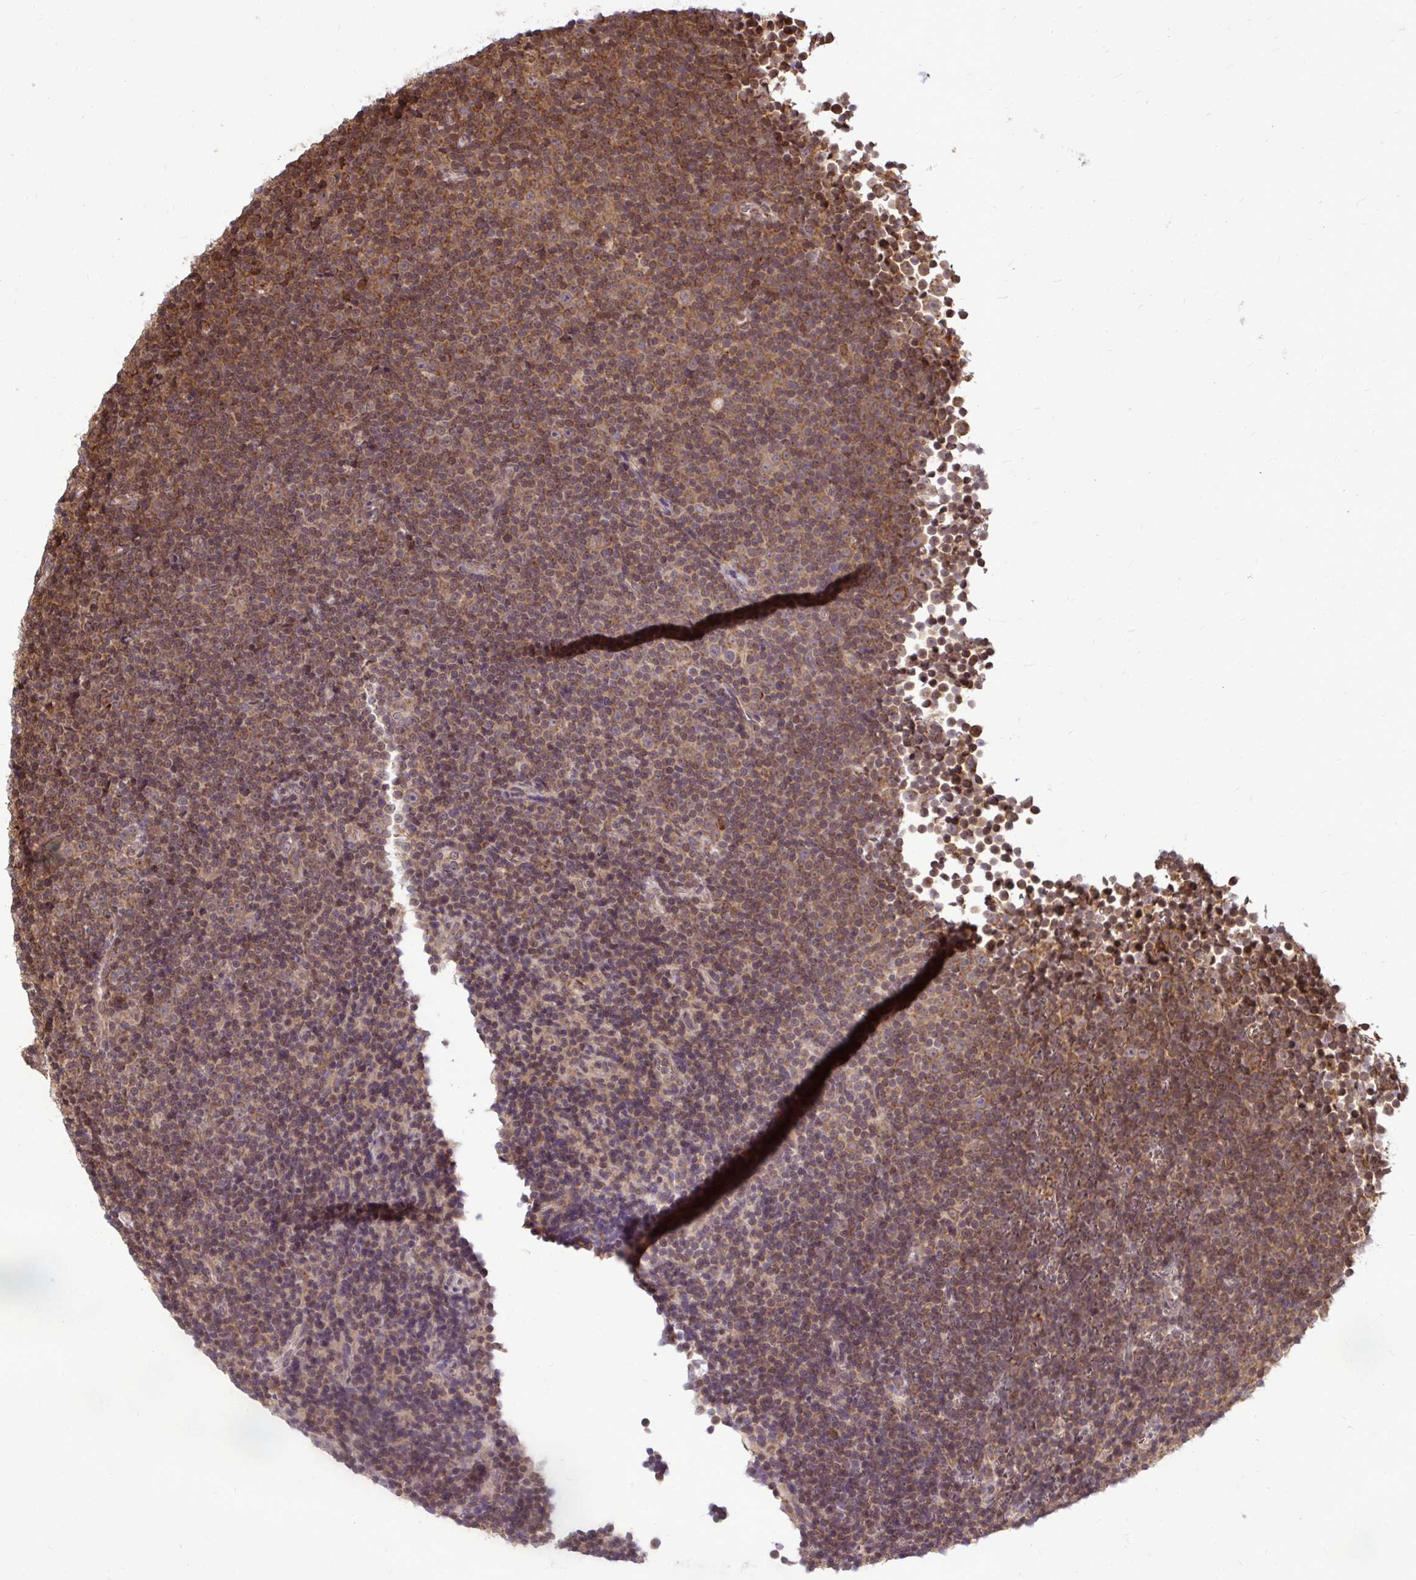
{"staining": {"intensity": "moderate", "quantity": ">75%", "location": "cytoplasmic/membranous"}, "tissue": "lymphoma", "cell_type": "Tumor cells", "image_type": "cancer", "snomed": [{"axis": "morphology", "description": "Malignant lymphoma, non-Hodgkin's type, Low grade"}, {"axis": "topography", "description": "Lymph node"}], "caption": "An immunohistochemistry (IHC) photomicrograph of tumor tissue is shown. Protein staining in brown highlights moderate cytoplasmic/membranous positivity in low-grade malignant lymphoma, non-Hodgkin's type within tumor cells.", "gene": "FMR1", "patient": {"sex": "female", "age": 67}}